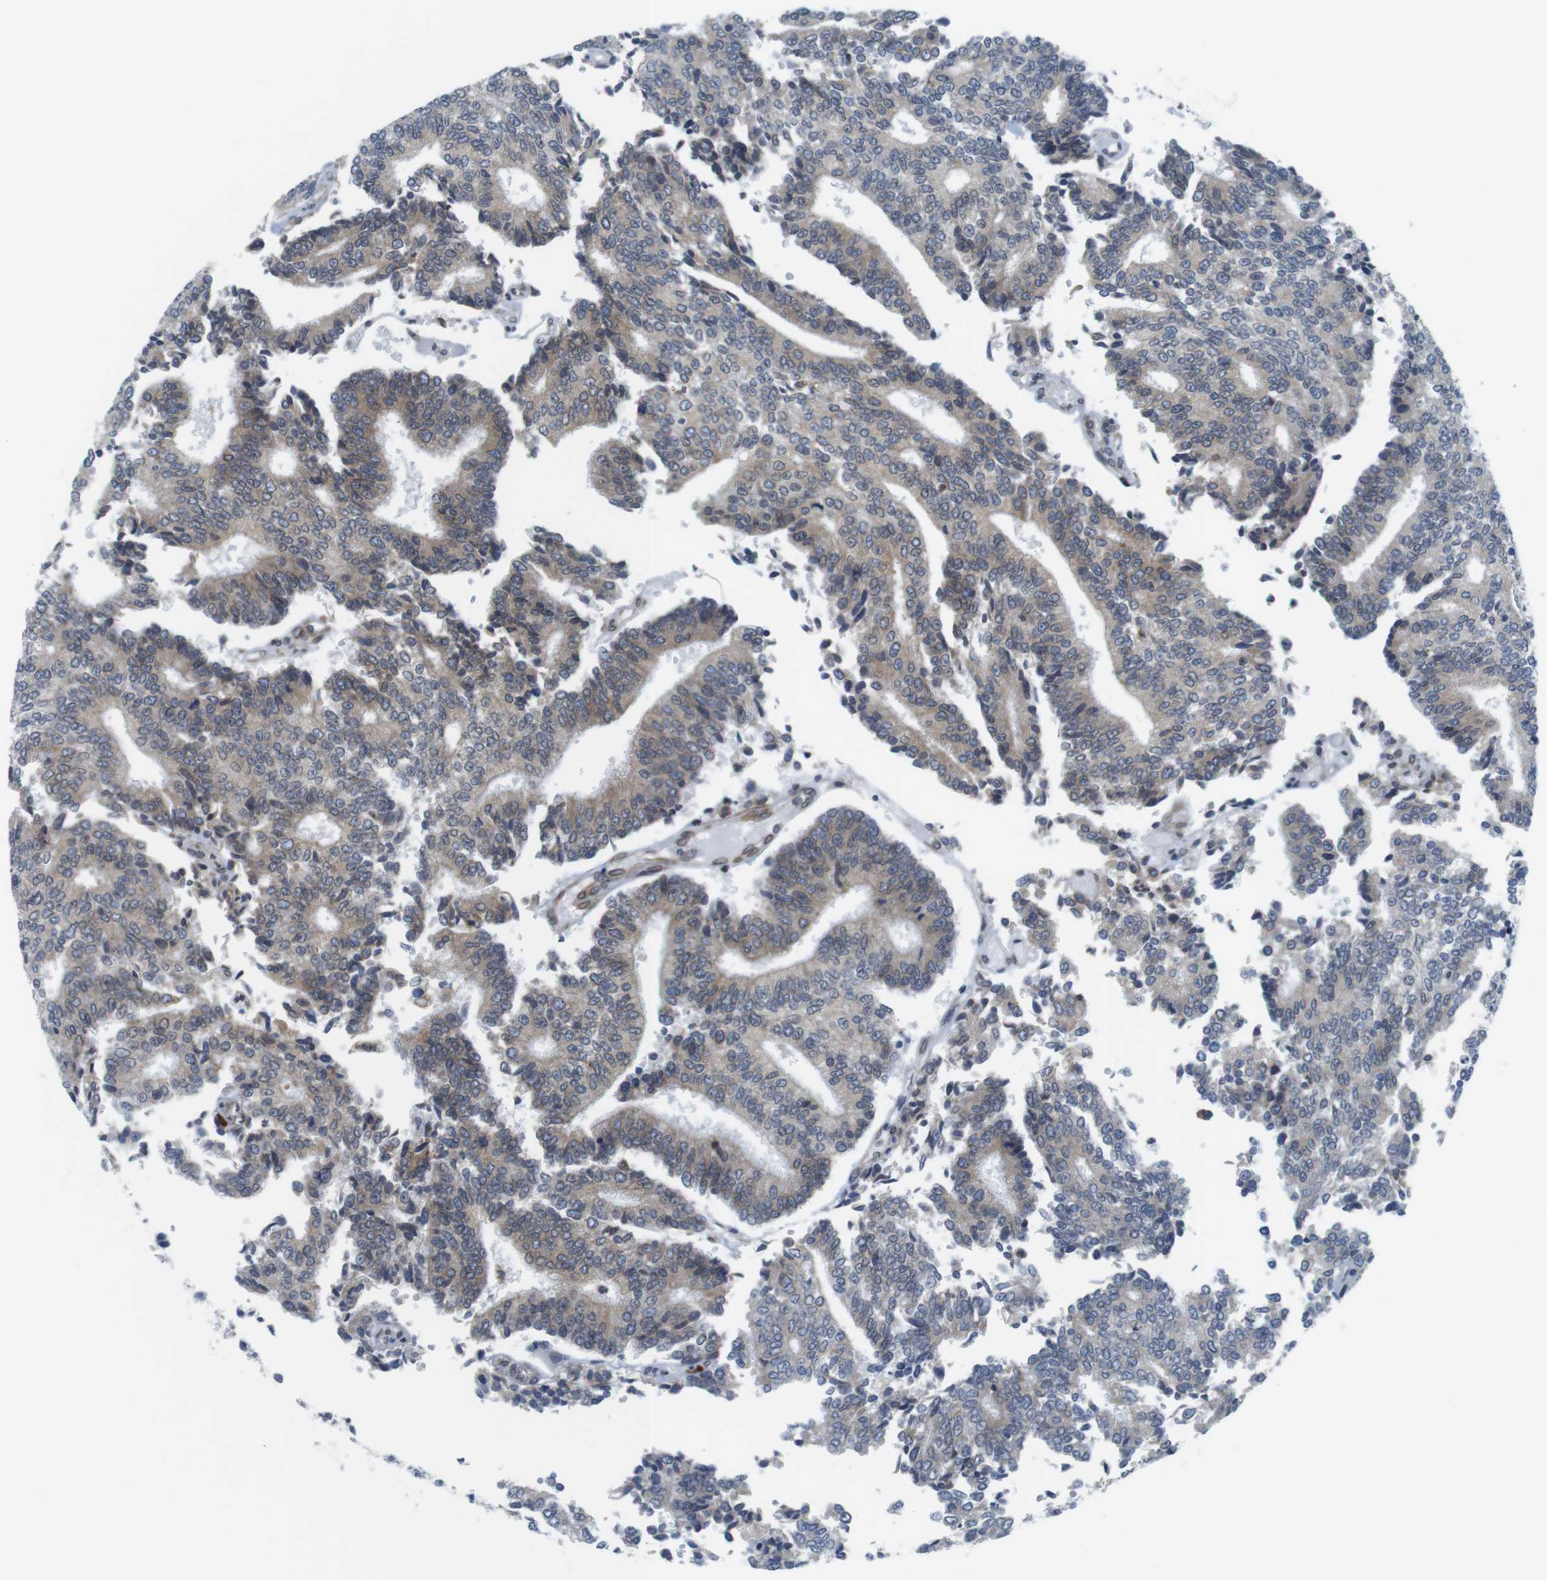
{"staining": {"intensity": "weak", "quantity": "25%-75%", "location": "cytoplasmic/membranous"}, "tissue": "prostate cancer", "cell_type": "Tumor cells", "image_type": "cancer", "snomed": [{"axis": "morphology", "description": "Normal tissue, NOS"}, {"axis": "morphology", "description": "Adenocarcinoma, High grade"}, {"axis": "topography", "description": "Prostate"}, {"axis": "topography", "description": "Seminal veicle"}], "caption": "Protein analysis of prostate cancer tissue shows weak cytoplasmic/membranous expression in approximately 25%-75% of tumor cells.", "gene": "ERGIC3", "patient": {"sex": "male", "age": 55}}